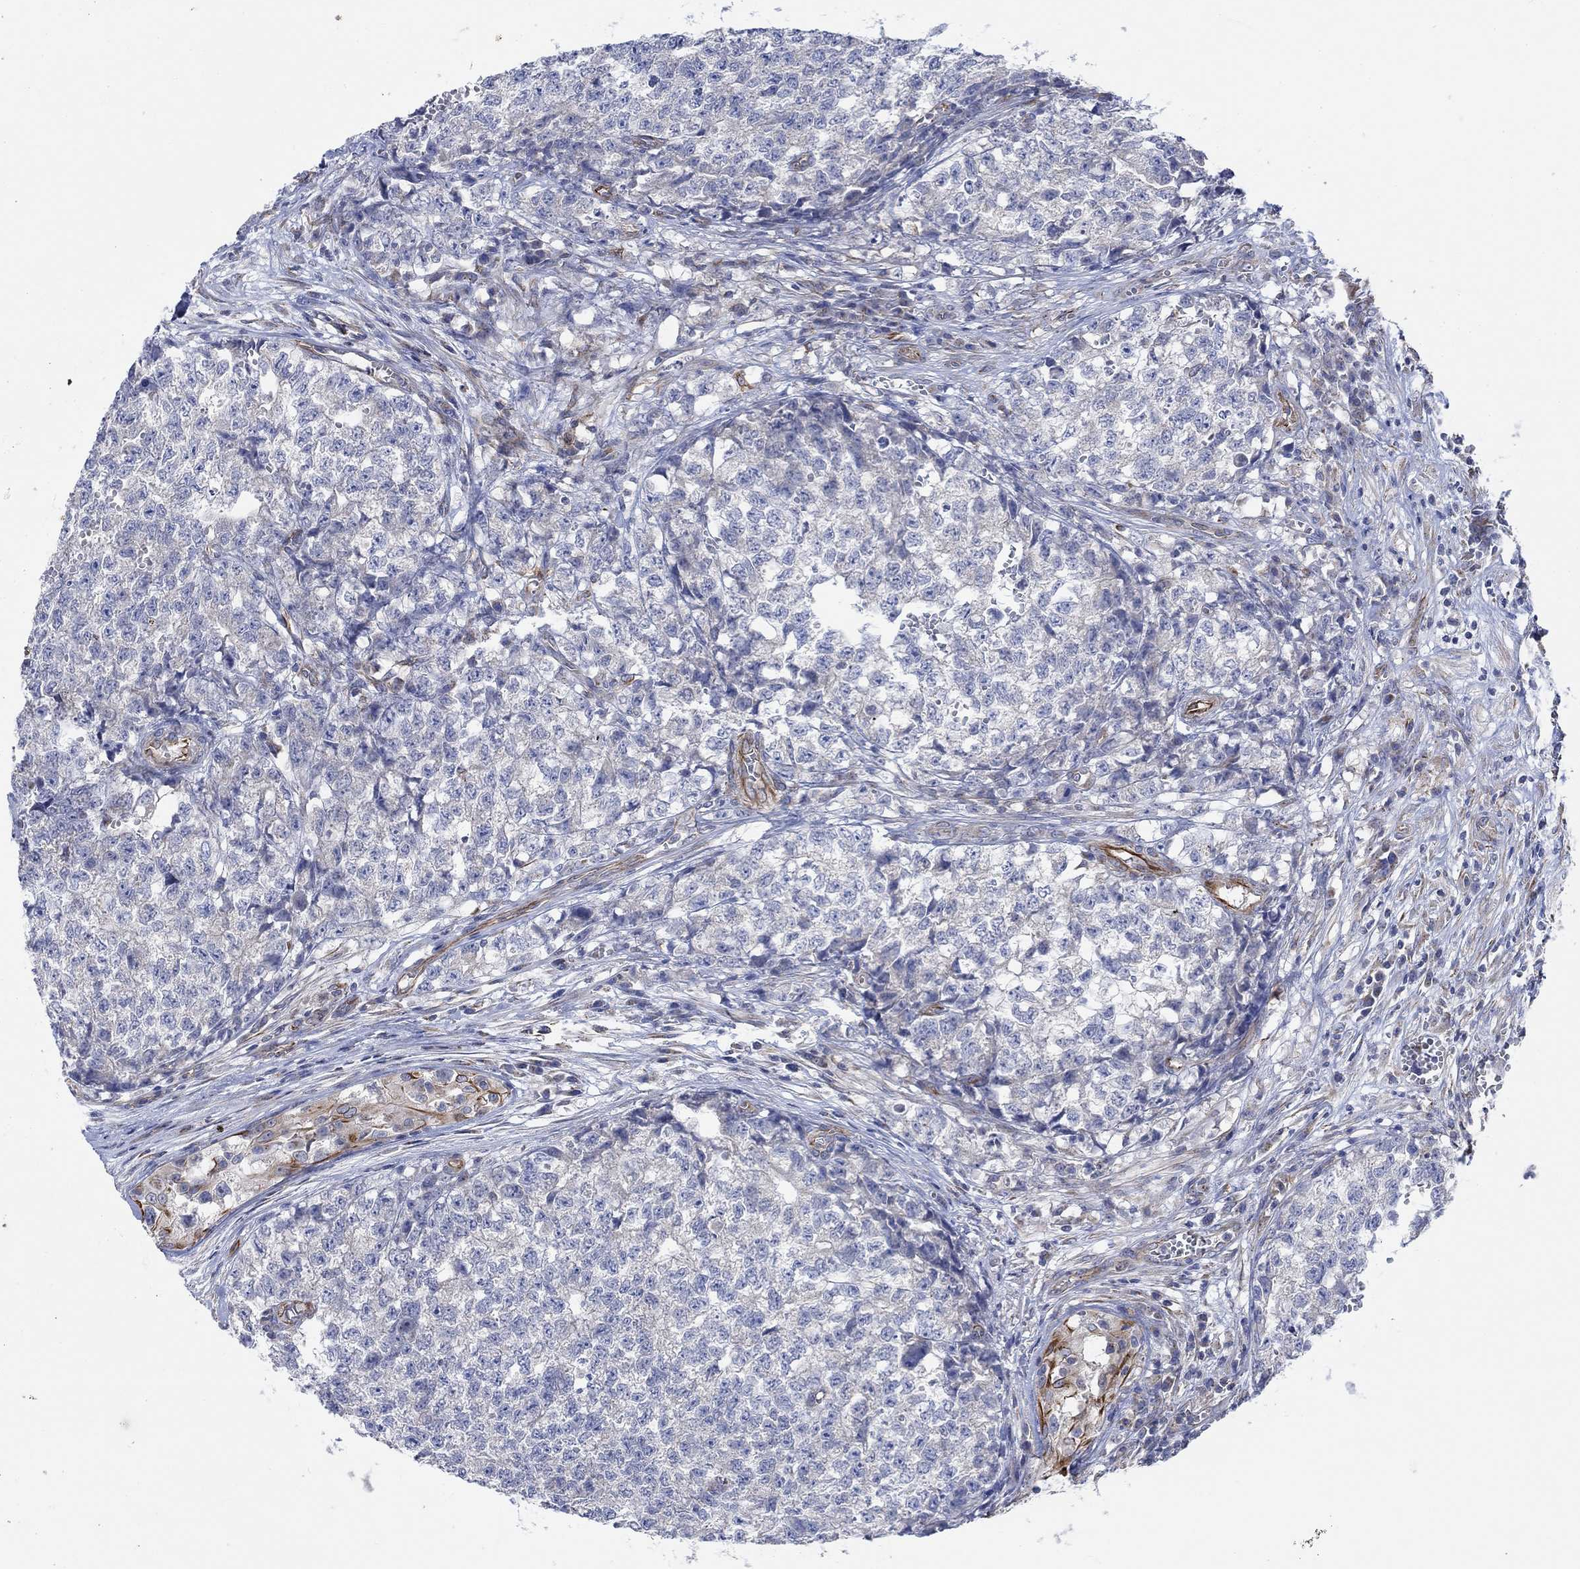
{"staining": {"intensity": "negative", "quantity": "none", "location": "none"}, "tissue": "testis cancer", "cell_type": "Tumor cells", "image_type": "cancer", "snomed": [{"axis": "morphology", "description": "Seminoma, NOS"}, {"axis": "morphology", "description": "Carcinoma, Embryonal, NOS"}, {"axis": "topography", "description": "Testis"}], "caption": "This is a micrograph of immunohistochemistry staining of embryonal carcinoma (testis), which shows no expression in tumor cells.", "gene": "CAMK1D", "patient": {"sex": "male", "age": 22}}